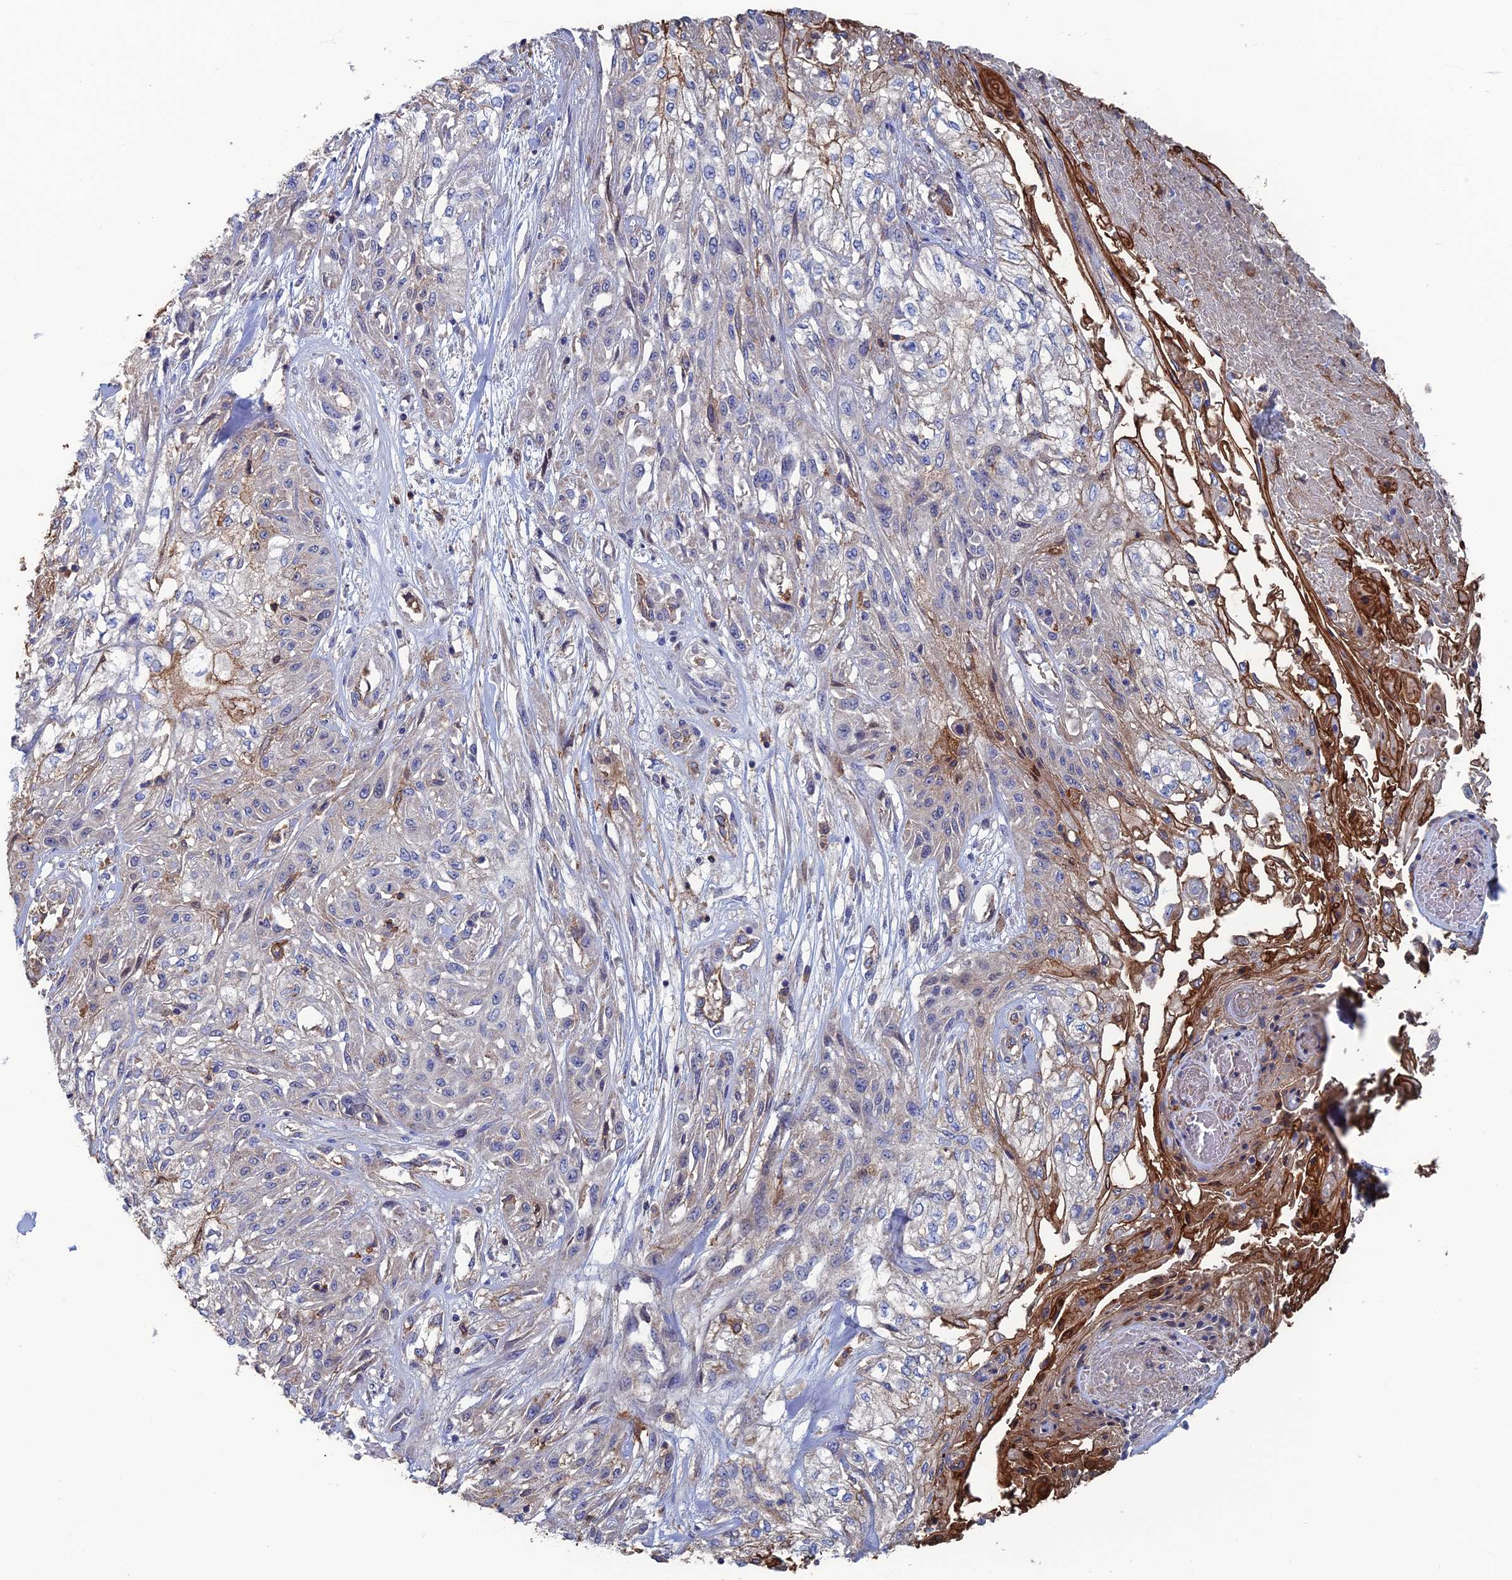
{"staining": {"intensity": "moderate", "quantity": "<25%", "location": "cytoplasmic/membranous,nuclear"}, "tissue": "skin cancer", "cell_type": "Tumor cells", "image_type": "cancer", "snomed": [{"axis": "morphology", "description": "Squamous cell carcinoma, NOS"}, {"axis": "morphology", "description": "Squamous cell carcinoma, metastatic, NOS"}, {"axis": "topography", "description": "Skin"}, {"axis": "topography", "description": "Lymph node"}], "caption": "A high-resolution micrograph shows IHC staining of skin cancer, which displays moderate cytoplasmic/membranous and nuclear staining in approximately <25% of tumor cells.", "gene": "SNX11", "patient": {"sex": "male", "age": 75}}